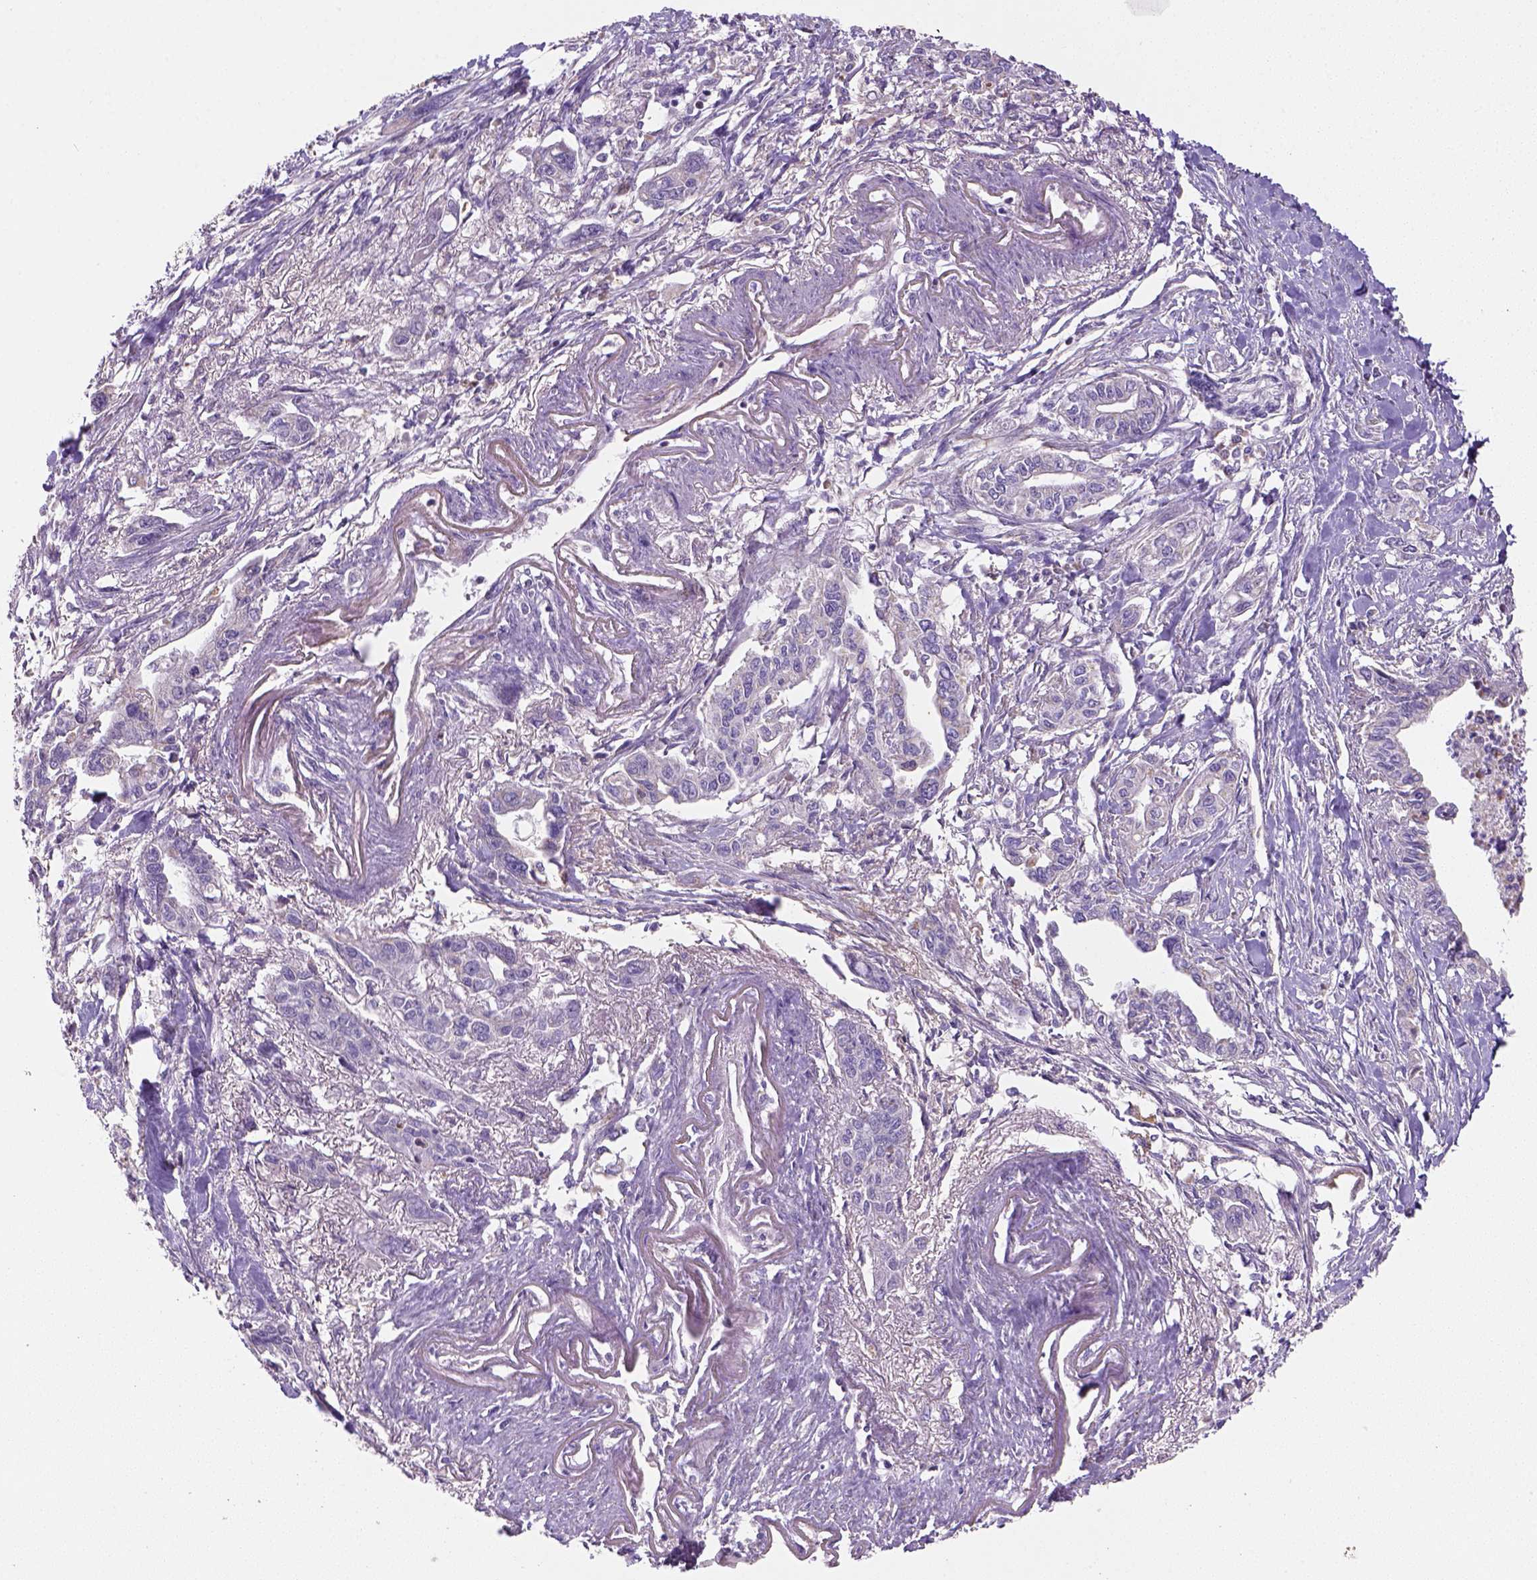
{"staining": {"intensity": "negative", "quantity": "none", "location": "none"}, "tissue": "pancreatic cancer", "cell_type": "Tumor cells", "image_type": "cancer", "snomed": [{"axis": "morphology", "description": "Adenocarcinoma, NOS"}, {"axis": "topography", "description": "Pancreas"}], "caption": "Immunohistochemistry (IHC) micrograph of pancreatic cancer (adenocarcinoma) stained for a protein (brown), which displays no positivity in tumor cells.", "gene": "HTRA1", "patient": {"sex": "male", "age": 60}}